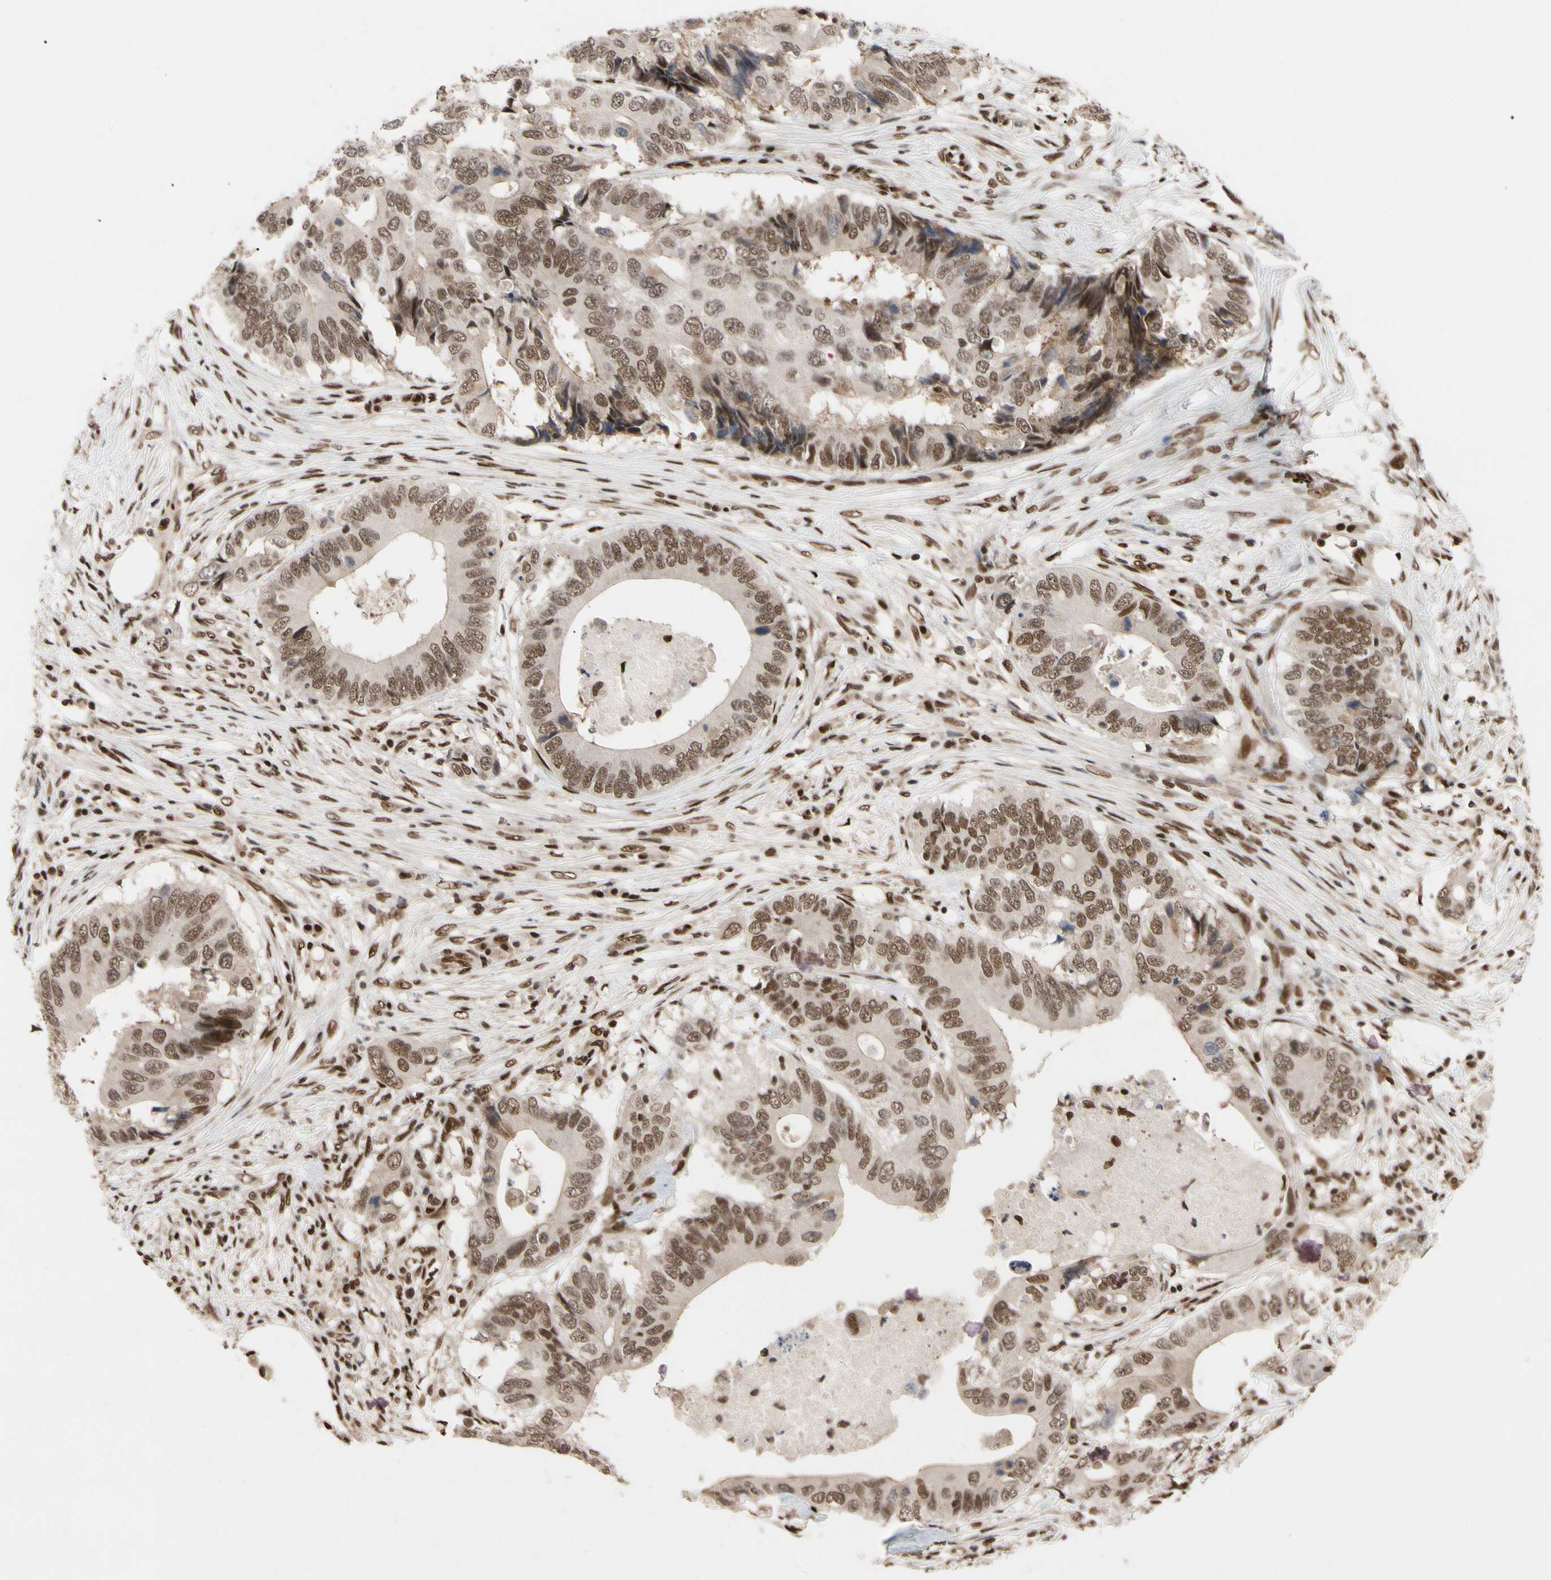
{"staining": {"intensity": "moderate", "quantity": ">75%", "location": "nuclear"}, "tissue": "colorectal cancer", "cell_type": "Tumor cells", "image_type": "cancer", "snomed": [{"axis": "morphology", "description": "Adenocarcinoma, NOS"}, {"axis": "topography", "description": "Colon"}], "caption": "Approximately >75% of tumor cells in colorectal adenocarcinoma display moderate nuclear protein positivity as visualized by brown immunohistochemical staining.", "gene": "FAM98B", "patient": {"sex": "male", "age": 71}}